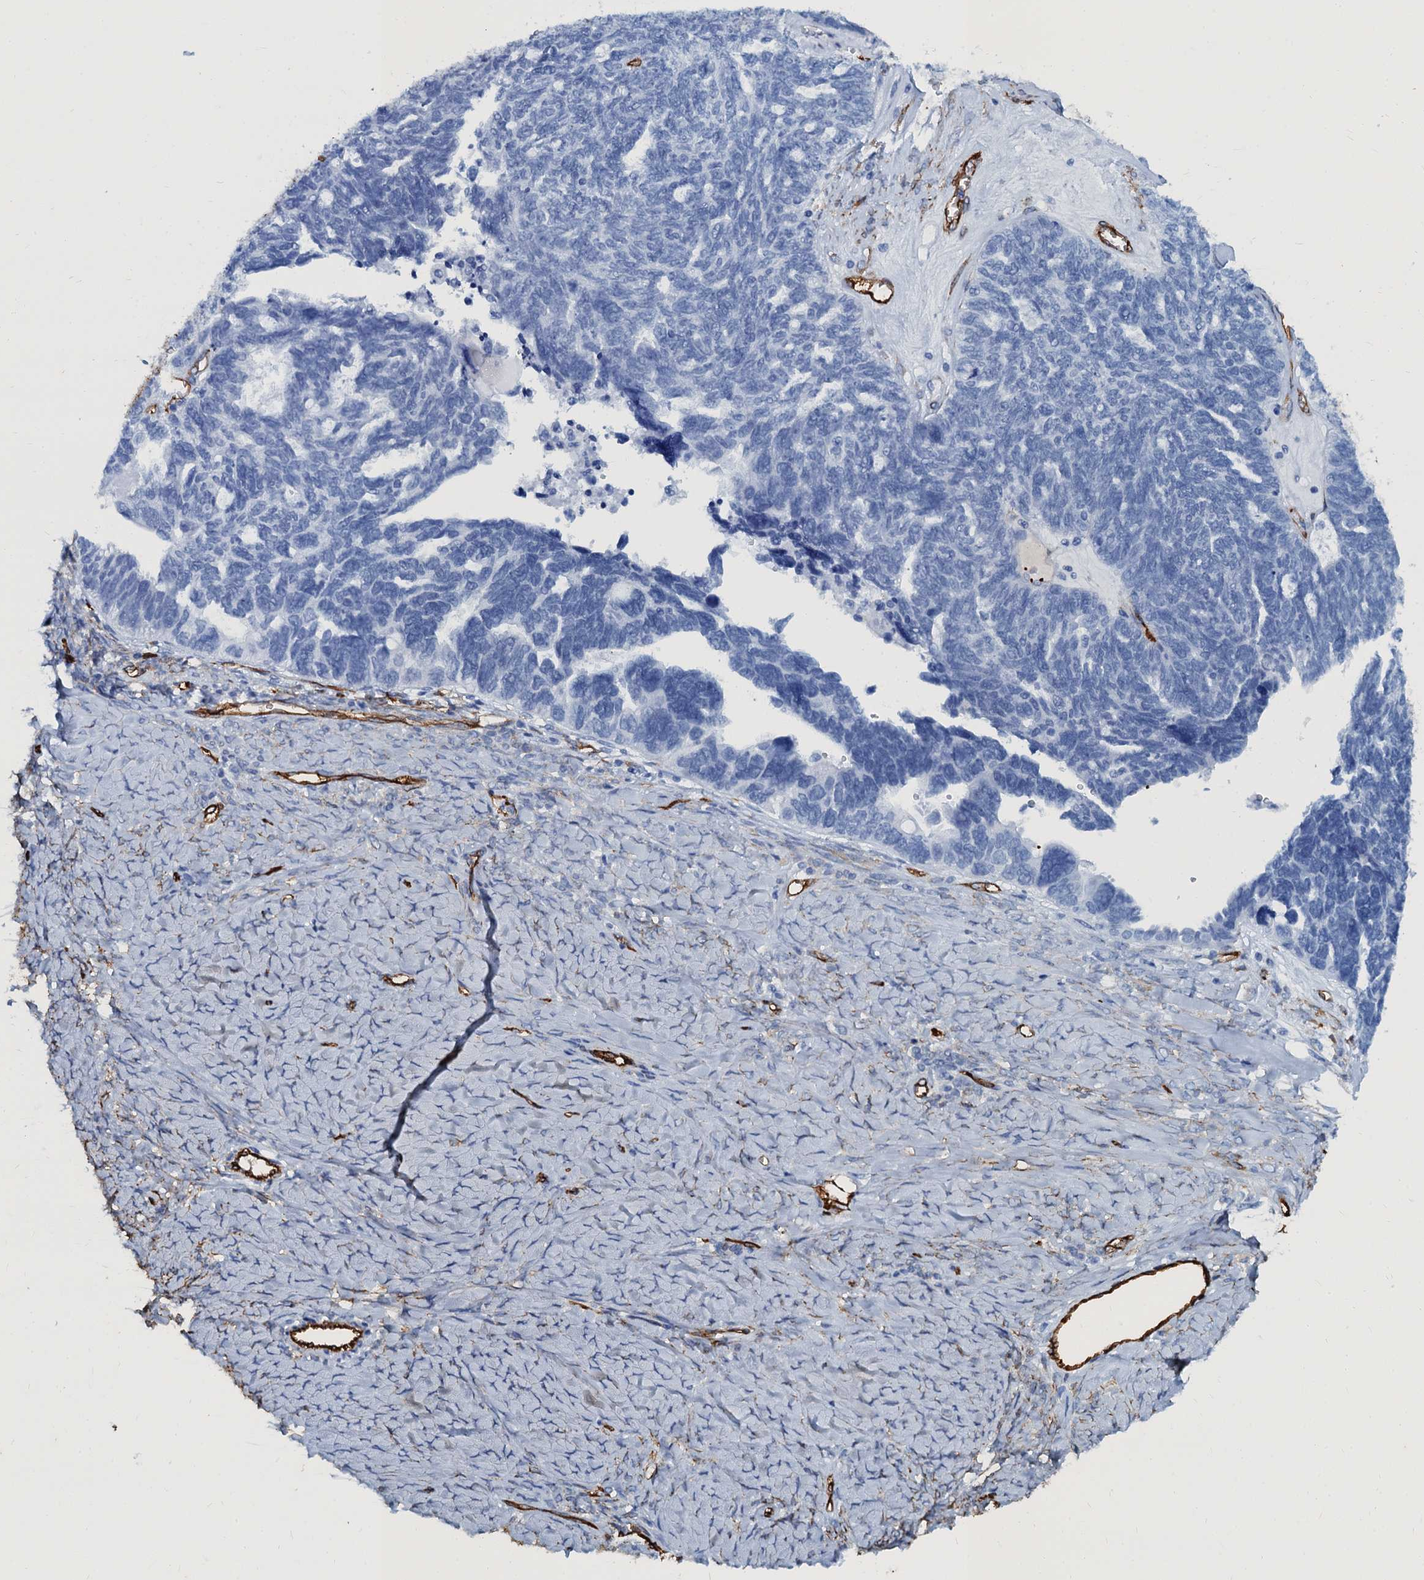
{"staining": {"intensity": "negative", "quantity": "none", "location": "none"}, "tissue": "ovarian cancer", "cell_type": "Tumor cells", "image_type": "cancer", "snomed": [{"axis": "morphology", "description": "Cystadenocarcinoma, serous, NOS"}, {"axis": "topography", "description": "Ovary"}], "caption": "DAB immunohistochemical staining of human ovarian serous cystadenocarcinoma displays no significant positivity in tumor cells. (DAB immunohistochemistry (IHC), high magnification).", "gene": "CAVIN2", "patient": {"sex": "female", "age": 79}}